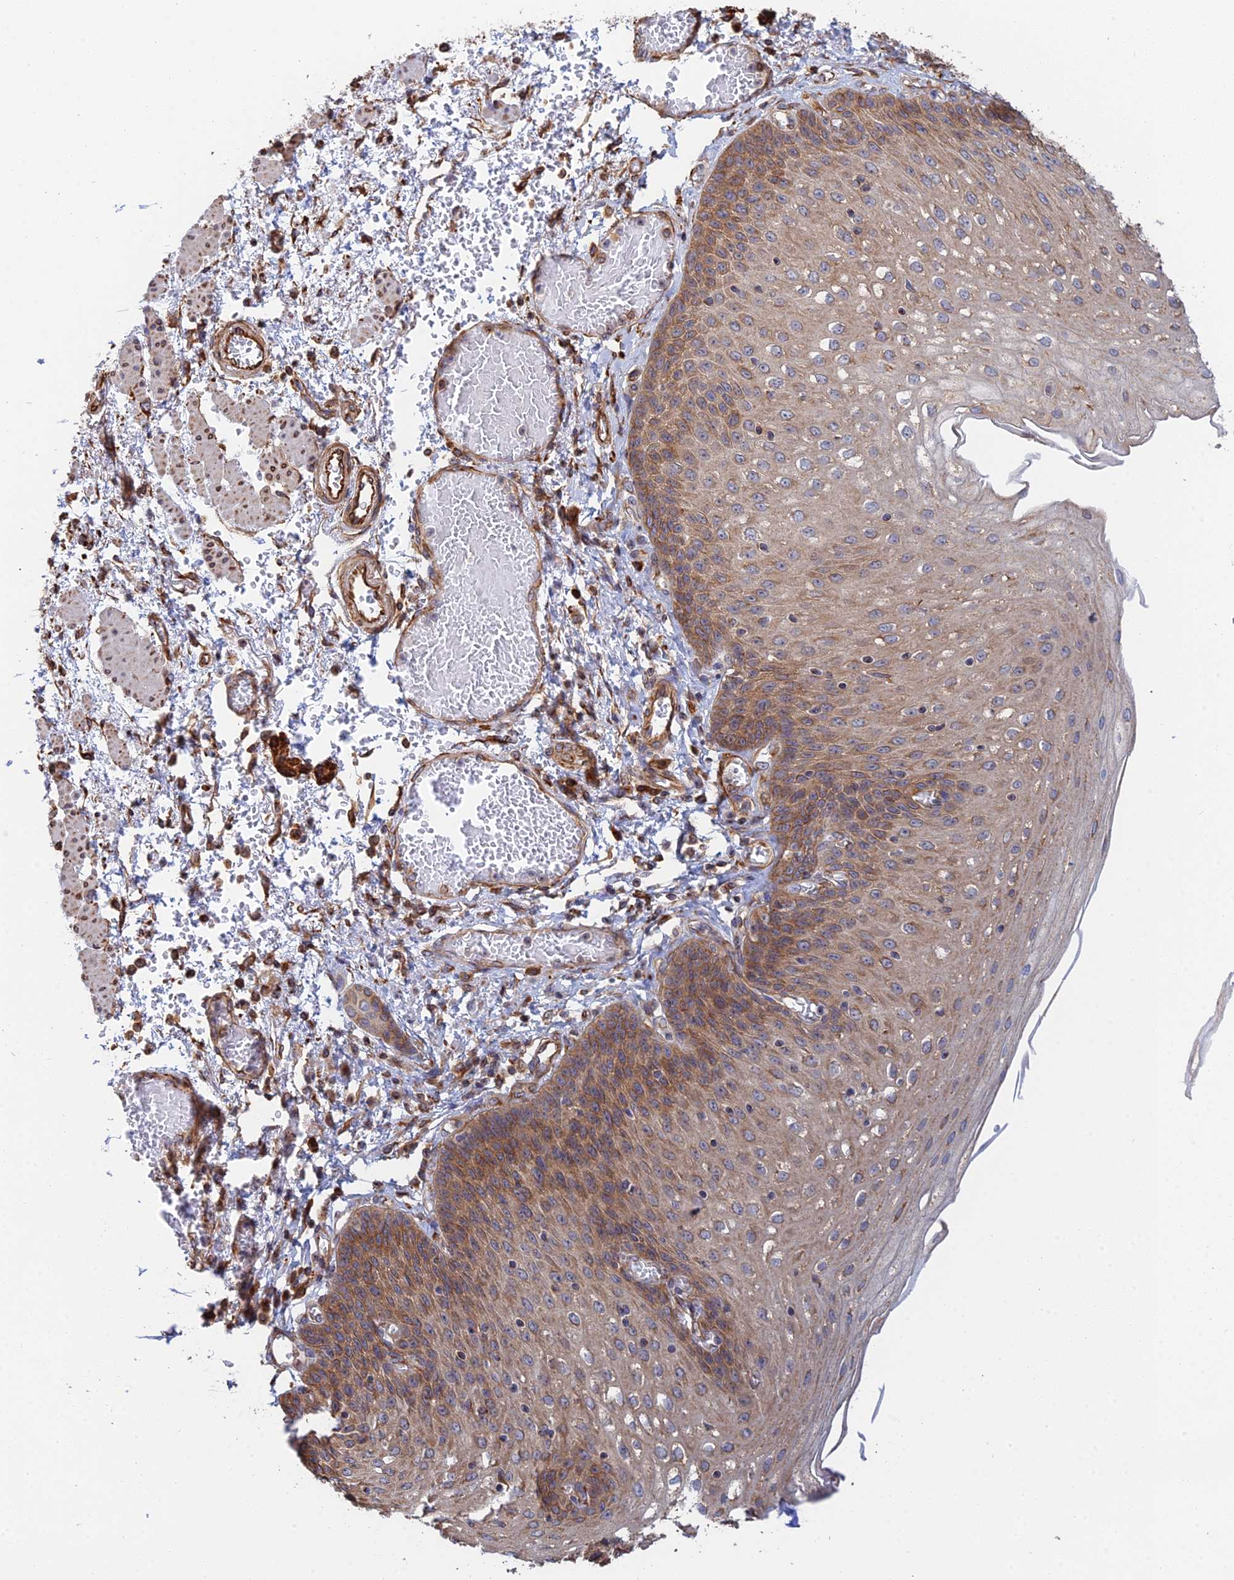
{"staining": {"intensity": "strong", "quantity": "25%-75%", "location": "cytoplasmic/membranous"}, "tissue": "esophagus", "cell_type": "Squamous epithelial cells", "image_type": "normal", "snomed": [{"axis": "morphology", "description": "Normal tissue, NOS"}, {"axis": "topography", "description": "Esophagus"}], "caption": "DAB immunohistochemical staining of benign human esophagus reveals strong cytoplasmic/membranous protein staining in approximately 25%-75% of squamous epithelial cells. (DAB IHC, brown staining for protein, blue staining for nuclei).", "gene": "WBP11", "patient": {"sex": "male", "age": 81}}